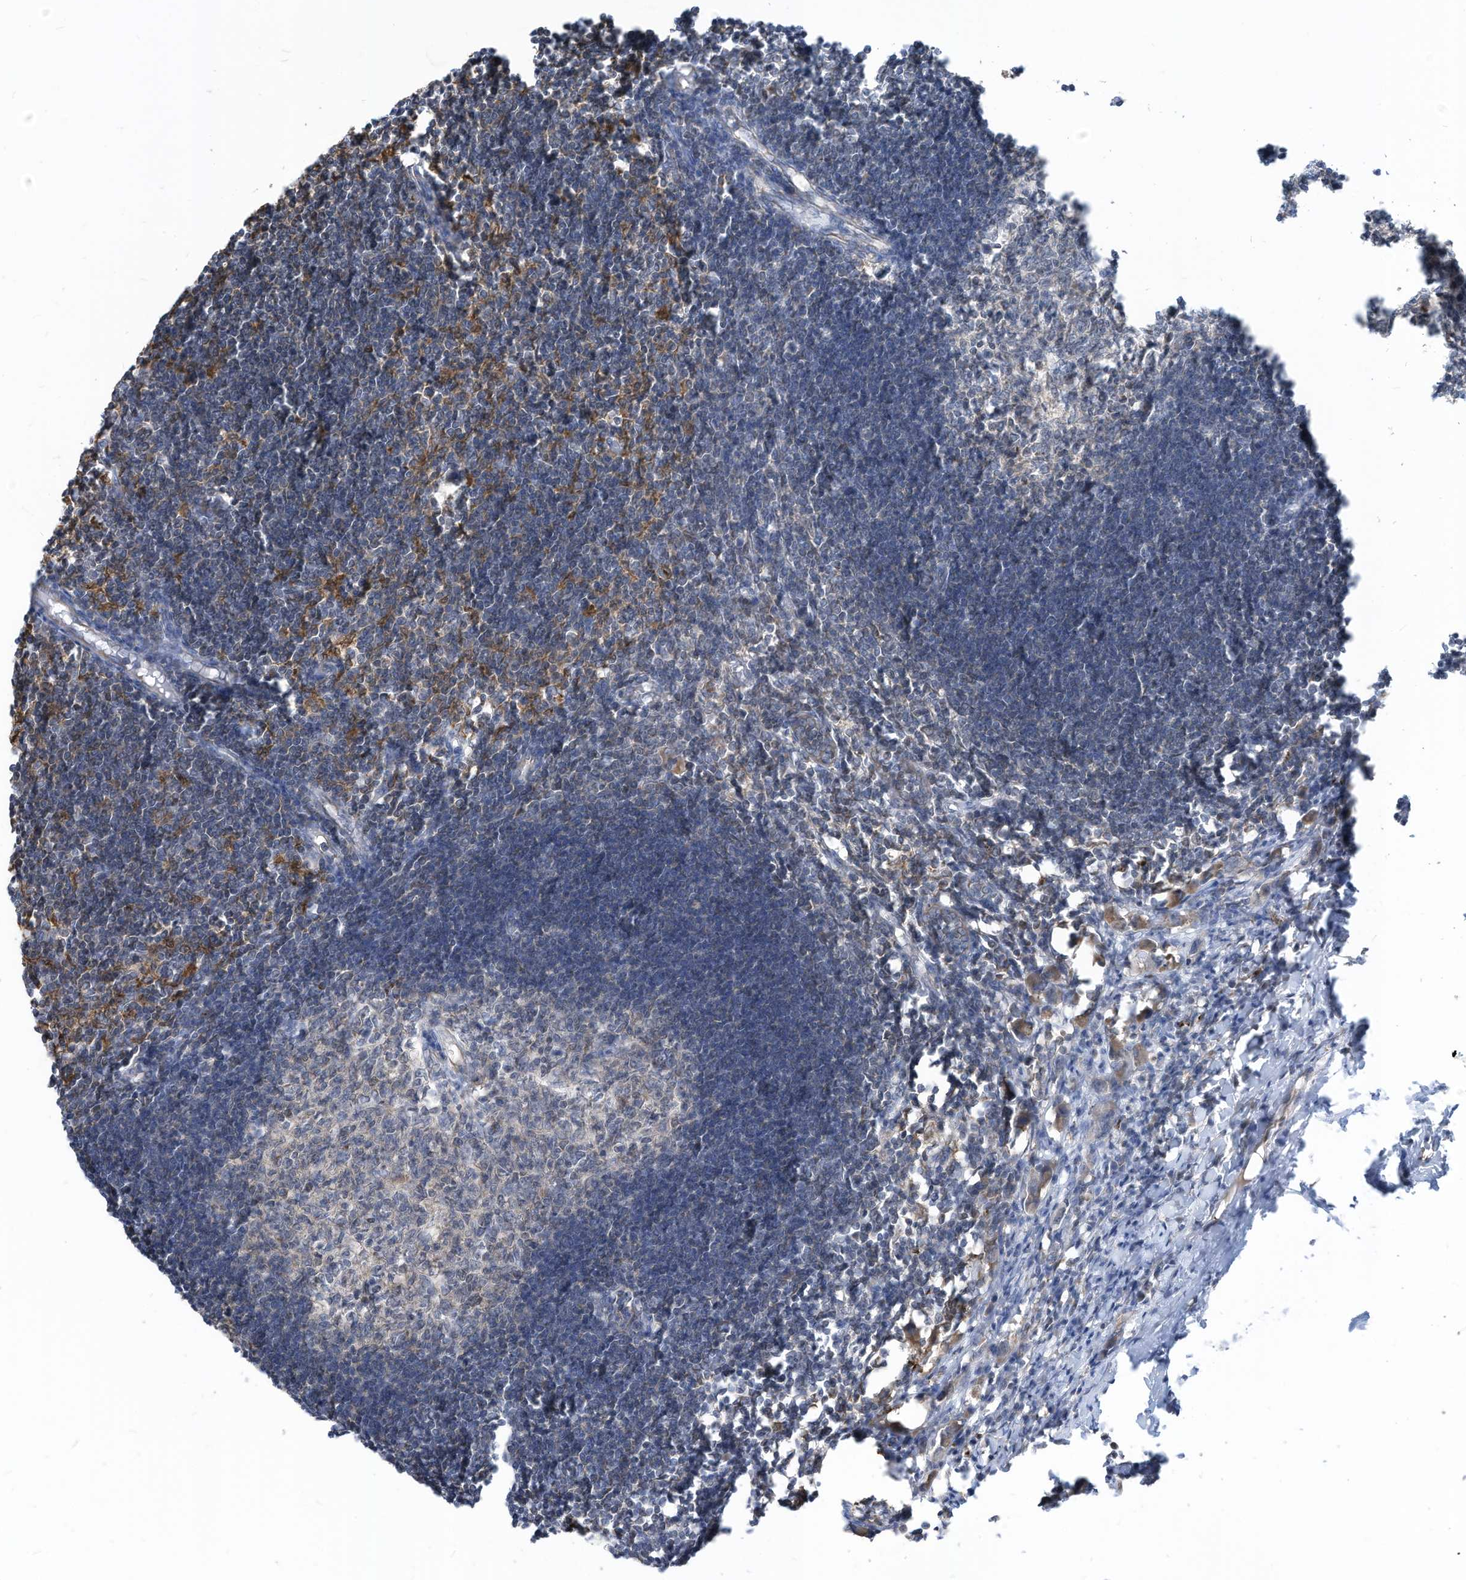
{"staining": {"intensity": "negative", "quantity": "none", "location": "none"}, "tissue": "lymph node", "cell_type": "Germinal center cells", "image_type": "normal", "snomed": [{"axis": "morphology", "description": "Normal tissue, NOS"}, {"axis": "morphology", "description": "Malignant melanoma, Metastatic site"}, {"axis": "topography", "description": "Lymph node"}], "caption": "Immunohistochemistry histopathology image of normal human lymph node stained for a protein (brown), which displays no expression in germinal center cells. (Brightfield microscopy of DAB (3,3'-diaminobenzidine) IHC at high magnification).", "gene": "GPATCH3", "patient": {"sex": "male", "age": 41}}